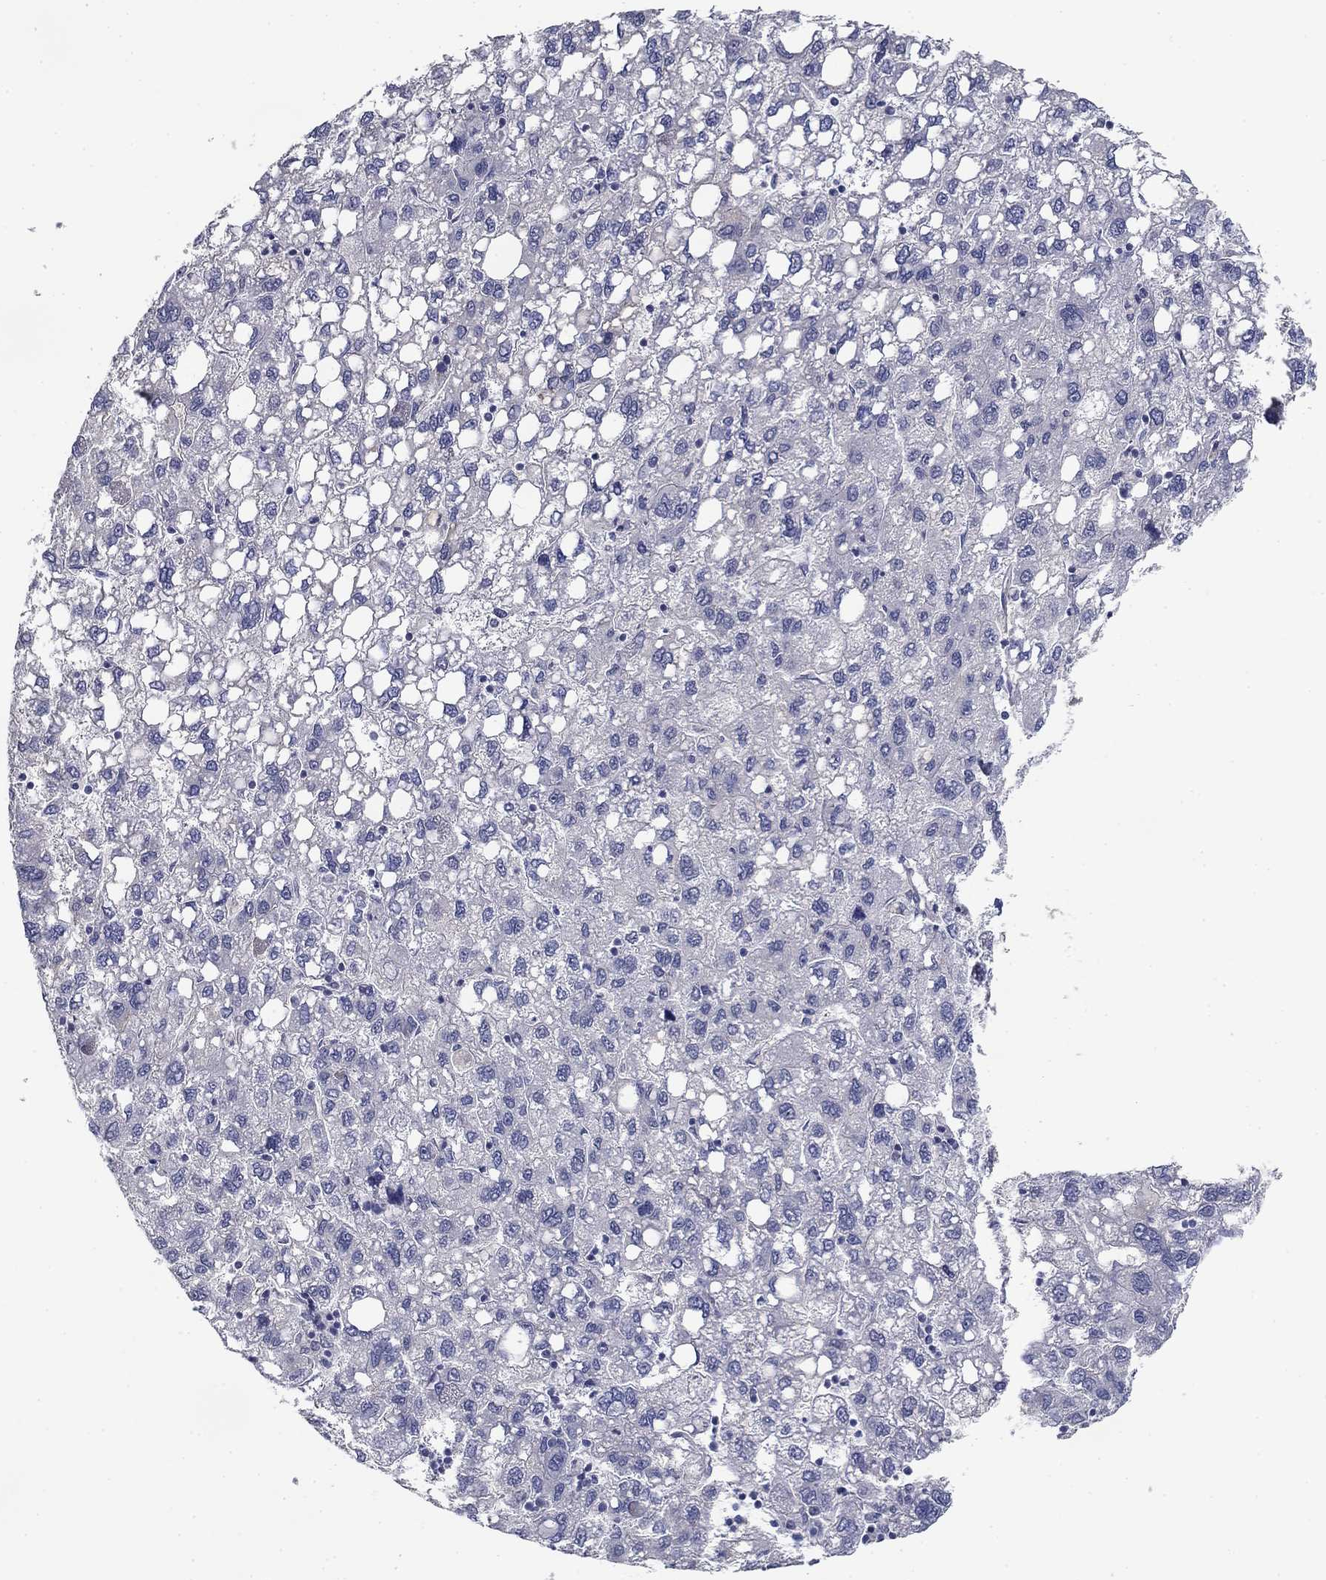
{"staining": {"intensity": "negative", "quantity": "none", "location": "none"}, "tissue": "liver cancer", "cell_type": "Tumor cells", "image_type": "cancer", "snomed": [{"axis": "morphology", "description": "Carcinoma, Hepatocellular, NOS"}, {"axis": "topography", "description": "Liver"}], "caption": "This is an IHC histopathology image of liver cancer. There is no positivity in tumor cells.", "gene": "GRK7", "patient": {"sex": "female", "age": 82}}